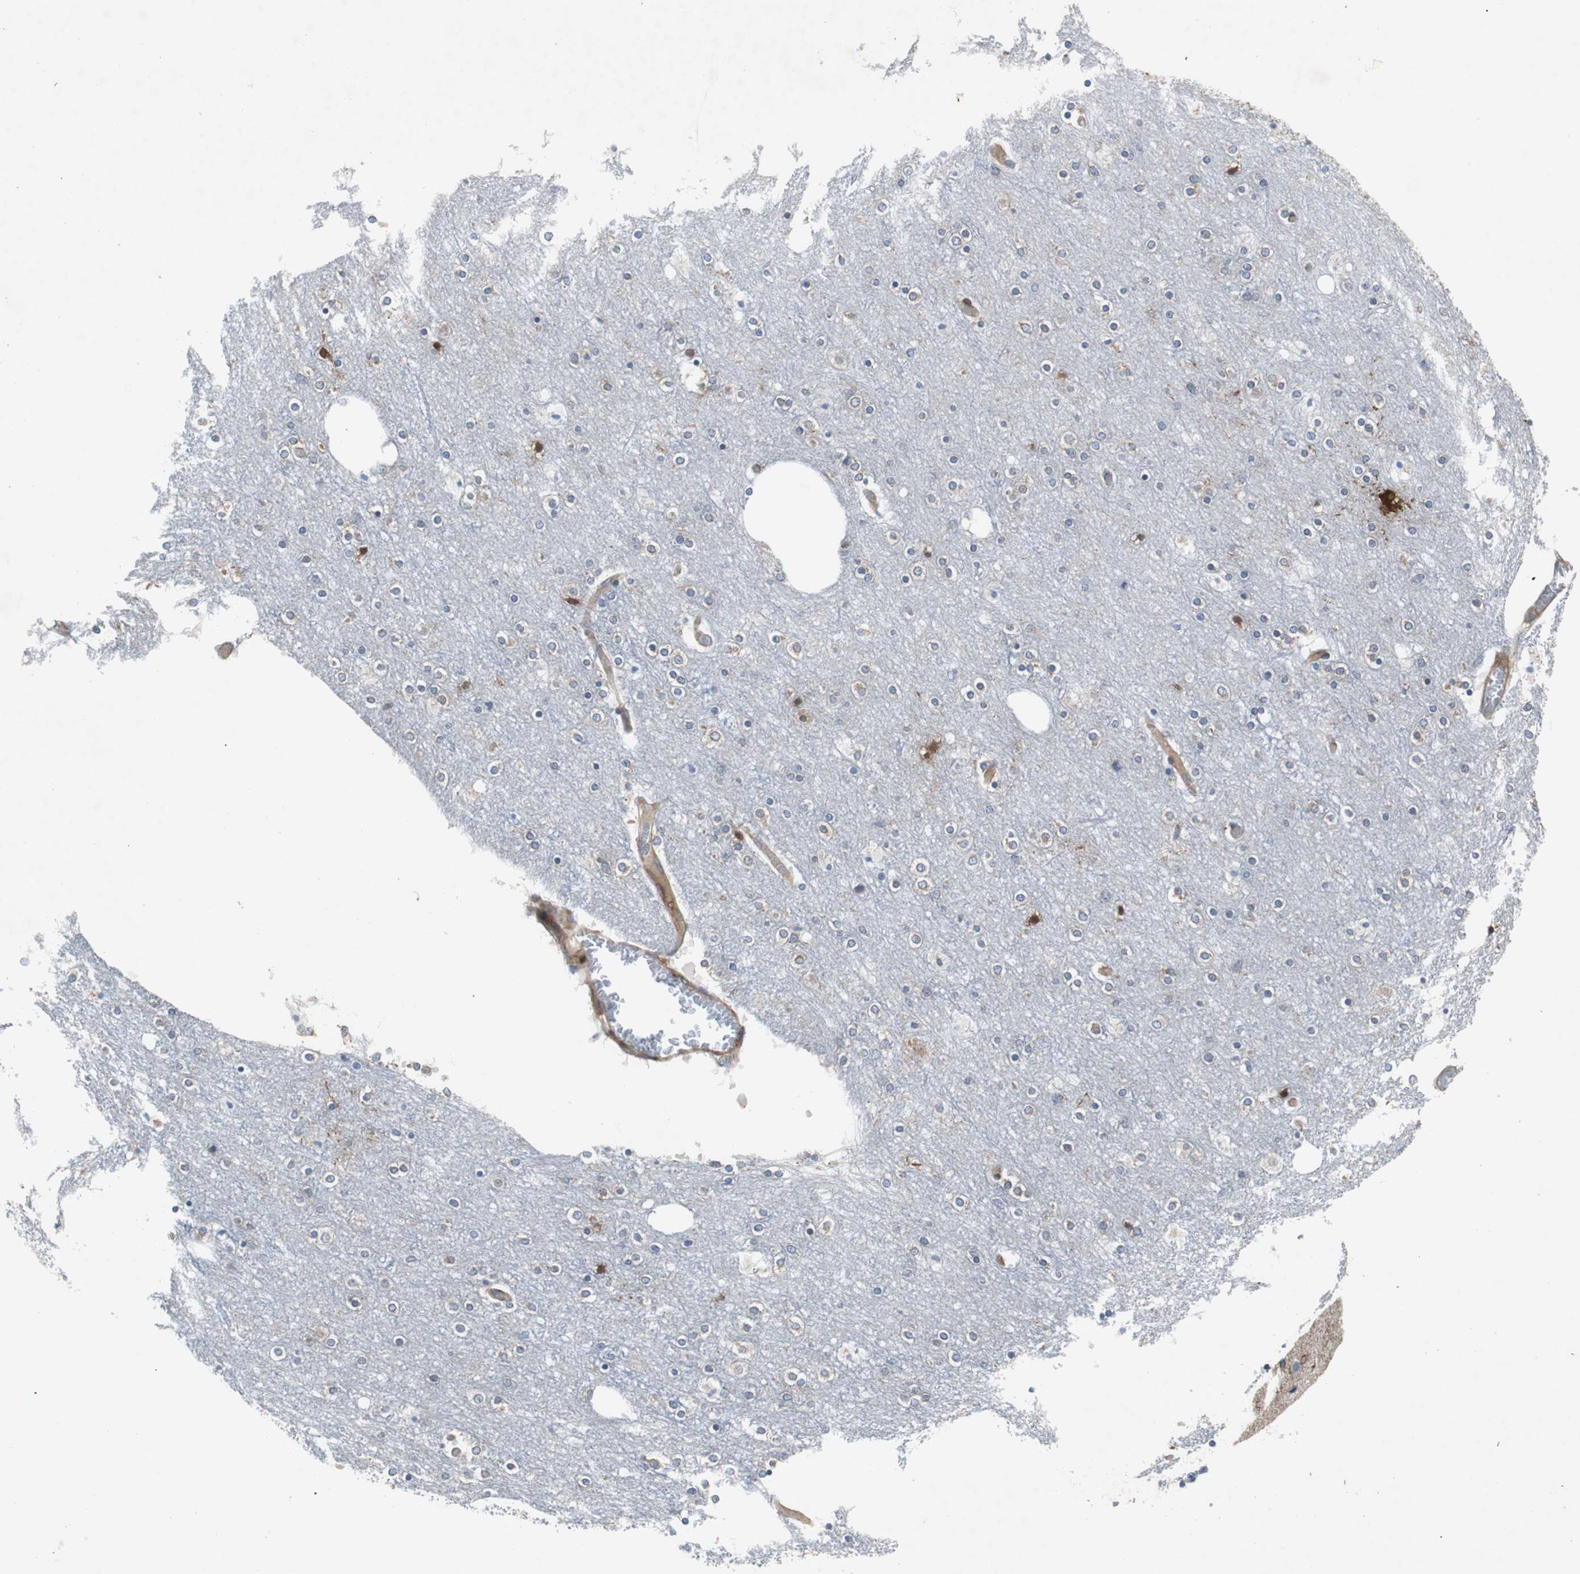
{"staining": {"intensity": "moderate", "quantity": ">75%", "location": "cytoplasmic/membranous"}, "tissue": "cerebral cortex", "cell_type": "Endothelial cells", "image_type": "normal", "snomed": [{"axis": "morphology", "description": "Normal tissue, NOS"}, {"axis": "topography", "description": "Cerebral cortex"}], "caption": "Moderate cytoplasmic/membranous protein staining is appreciated in approximately >75% of endothelial cells in cerebral cortex.", "gene": "GYS1", "patient": {"sex": "female", "age": 54}}